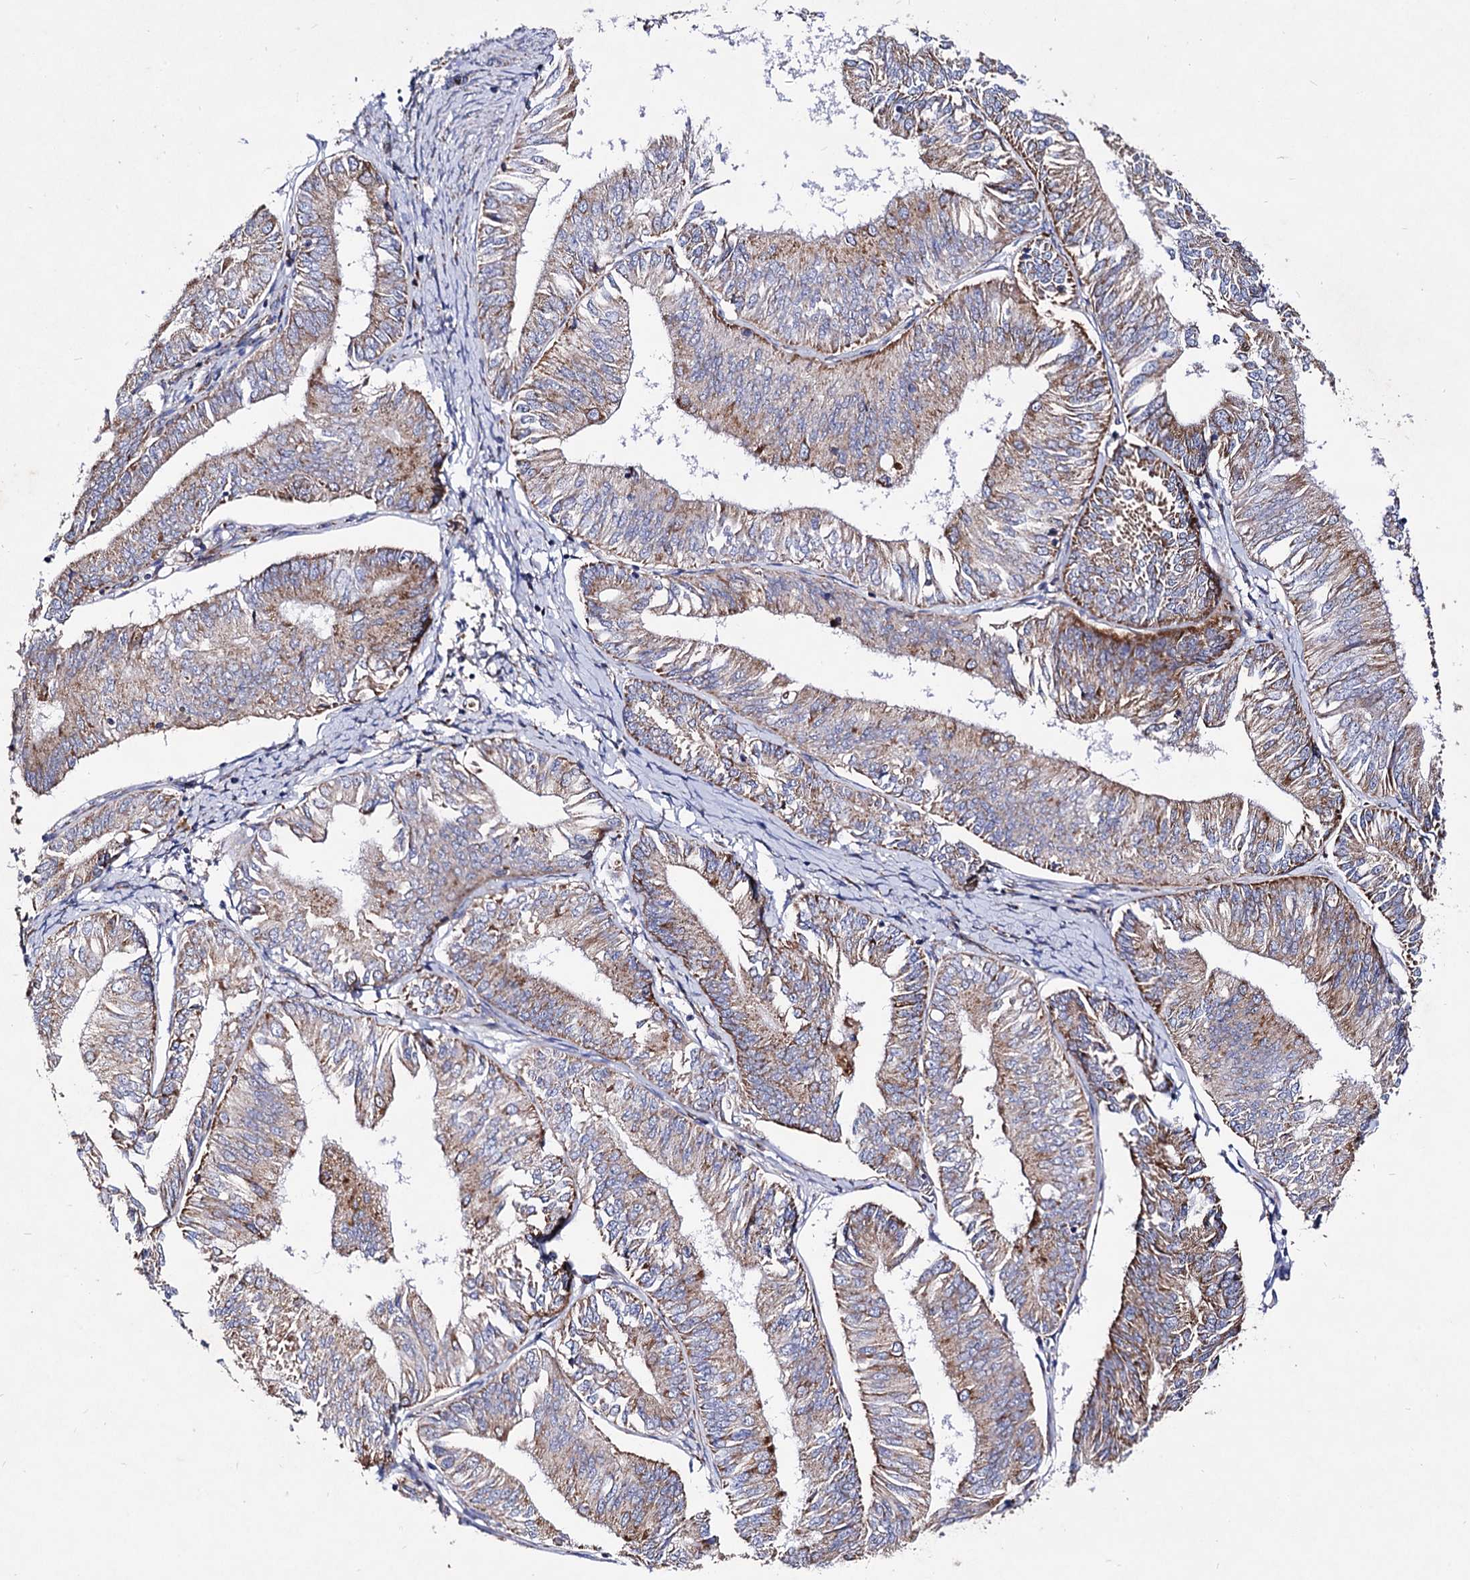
{"staining": {"intensity": "moderate", "quantity": "25%-75%", "location": "cytoplasmic/membranous"}, "tissue": "endometrial cancer", "cell_type": "Tumor cells", "image_type": "cancer", "snomed": [{"axis": "morphology", "description": "Adenocarcinoma, NOS"}, {"axis": "topography", "description": "Endometrium"}], "caption": "Immunohistochemistry micrograph of human adenocarcinoma (endometrial) stained for a protein (brown), which exhibits medium levels of moderate cytoplasmic/membranous positivity in about 25%-75% of tumor cells.", "gene": "ACAD9", "patient": {"sex": "female", "age": 58}}